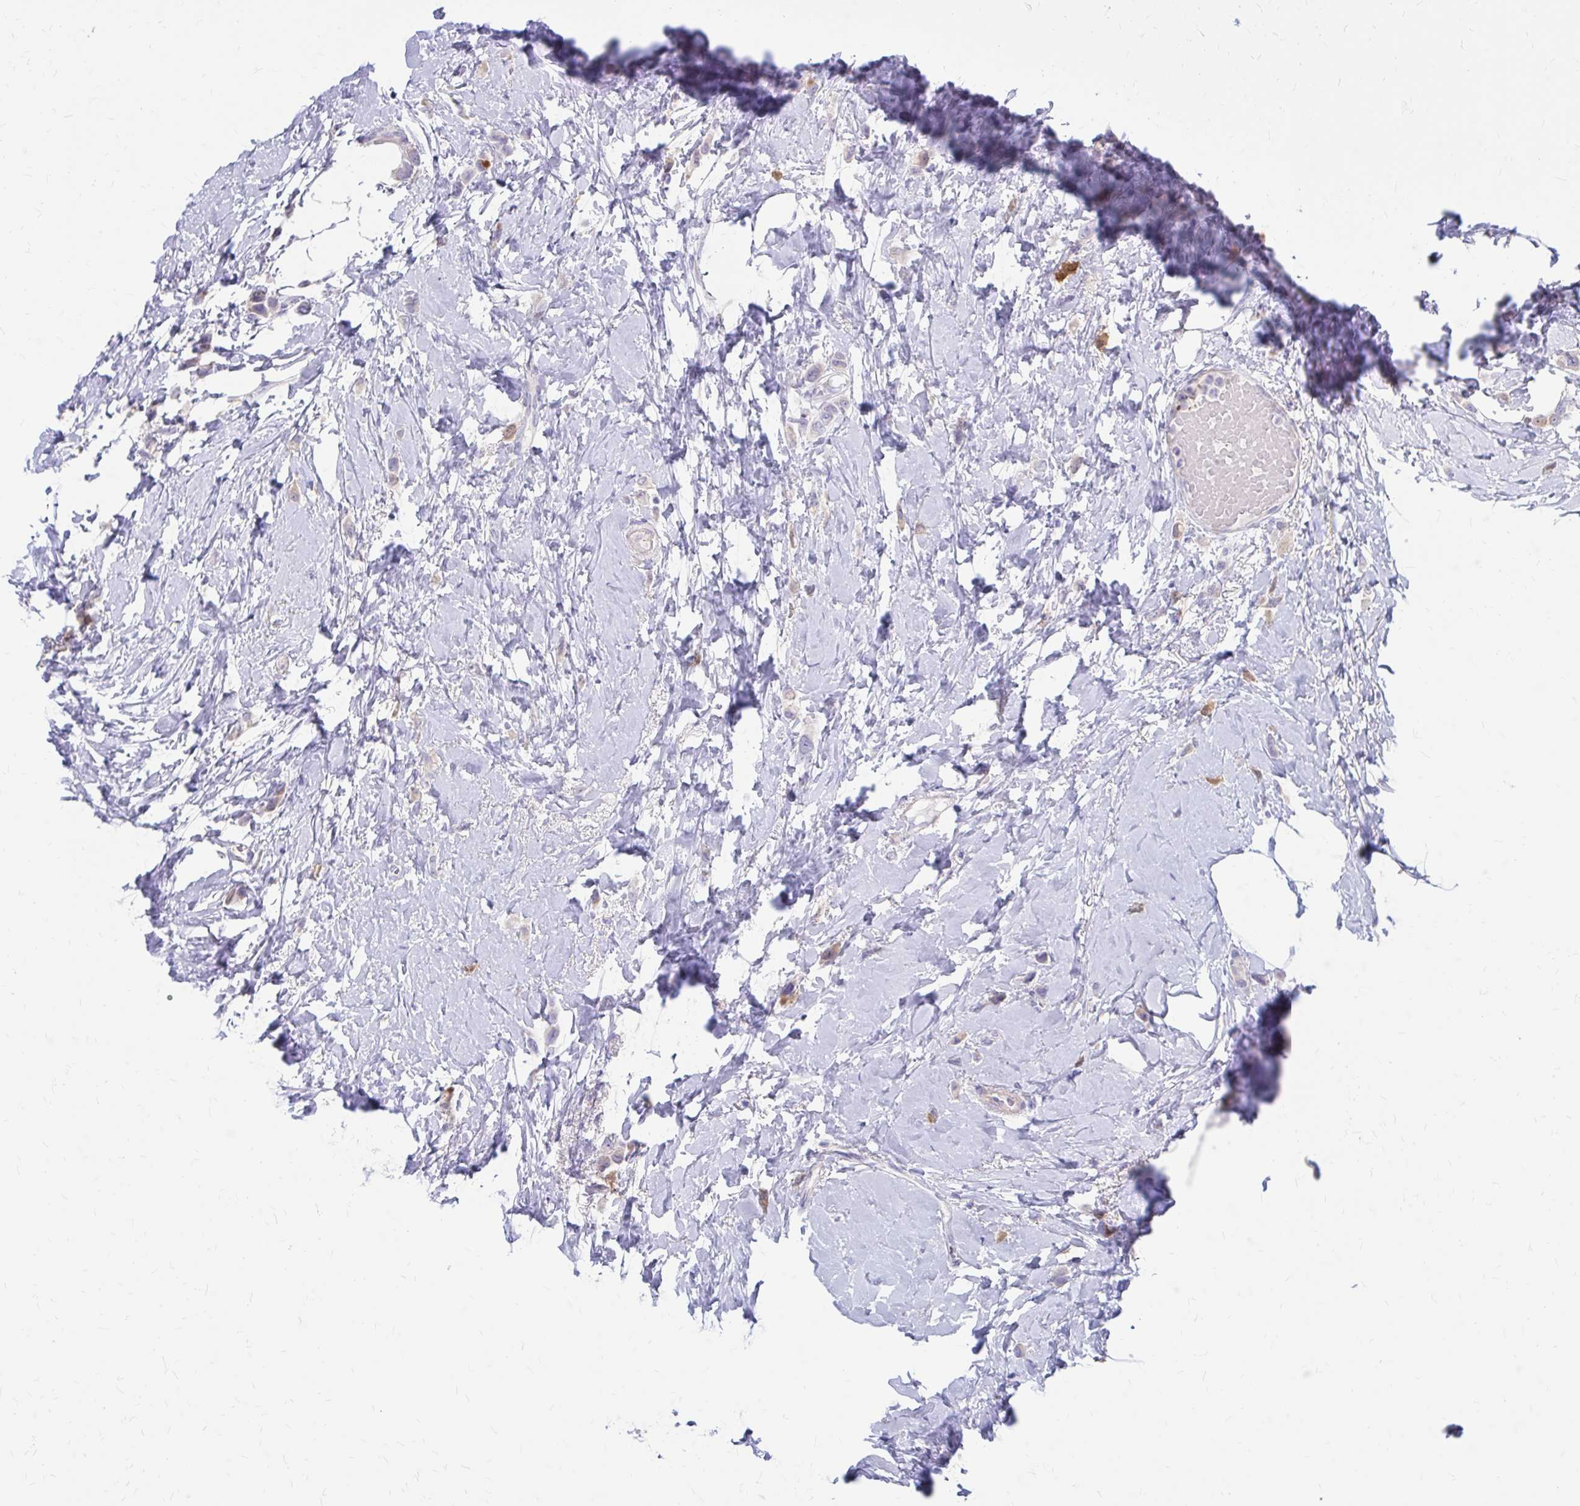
{"staining": {"intensity": "negative", "quantity": "none", "location": "none"}, "tissue": "breast cancer", "cell_type": "Tumor cells", "image_type": "cancer", "snomed": [{"axis": "morphology", "description": "Lobular carcinoma"}, {"axis": "topography", "description": "Breast"}], "caption": "Immunohistochemical staining of human lobular carcinoma (breast) shows no significant staining in tumor cells.", "gene": "GLYATL2", "patient": {"sex": "female", "age": 66}}